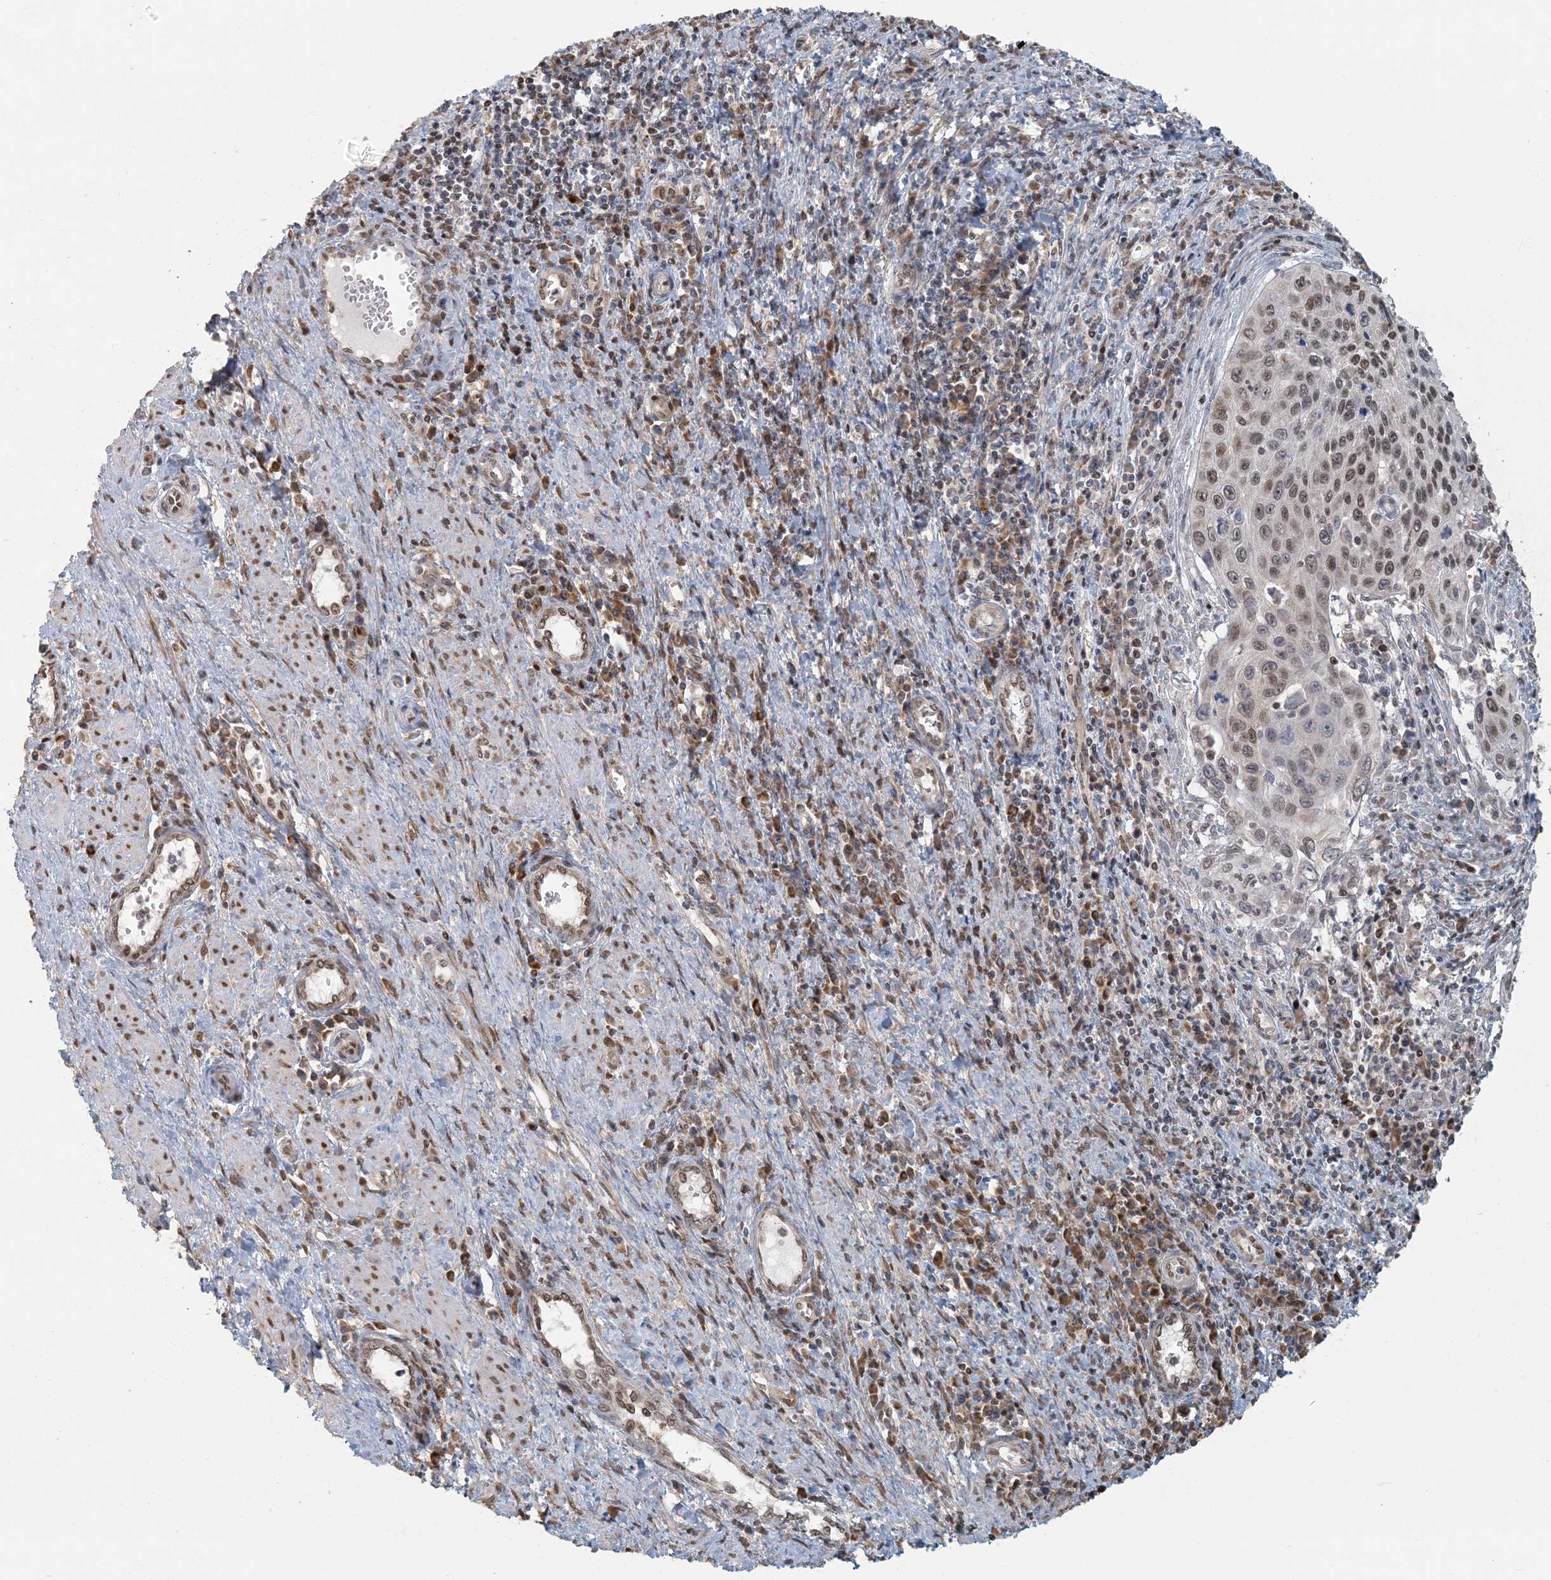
{"staining": {"intensity": "moderate", "quantity": ">75%", "location": "nuclear"}, "tissue": "cervical cancer", "cell_type": "Tumor cells", "image_type": "cancer", "snomed": [{"axis": "morphology", "description": "Squamous cell carcinoma, NOS"}, {"axis": "topography", "description": "Cervix"}], "caption": "A photomicrograph showing moderate nuclear positivity in approximately >75% of tumor cells in cervical squamous cell carcinoma, as visualized by brown immunohistochemical staining.", "gene": "AK9", "patient": {"sex": "female", "age": 32}}